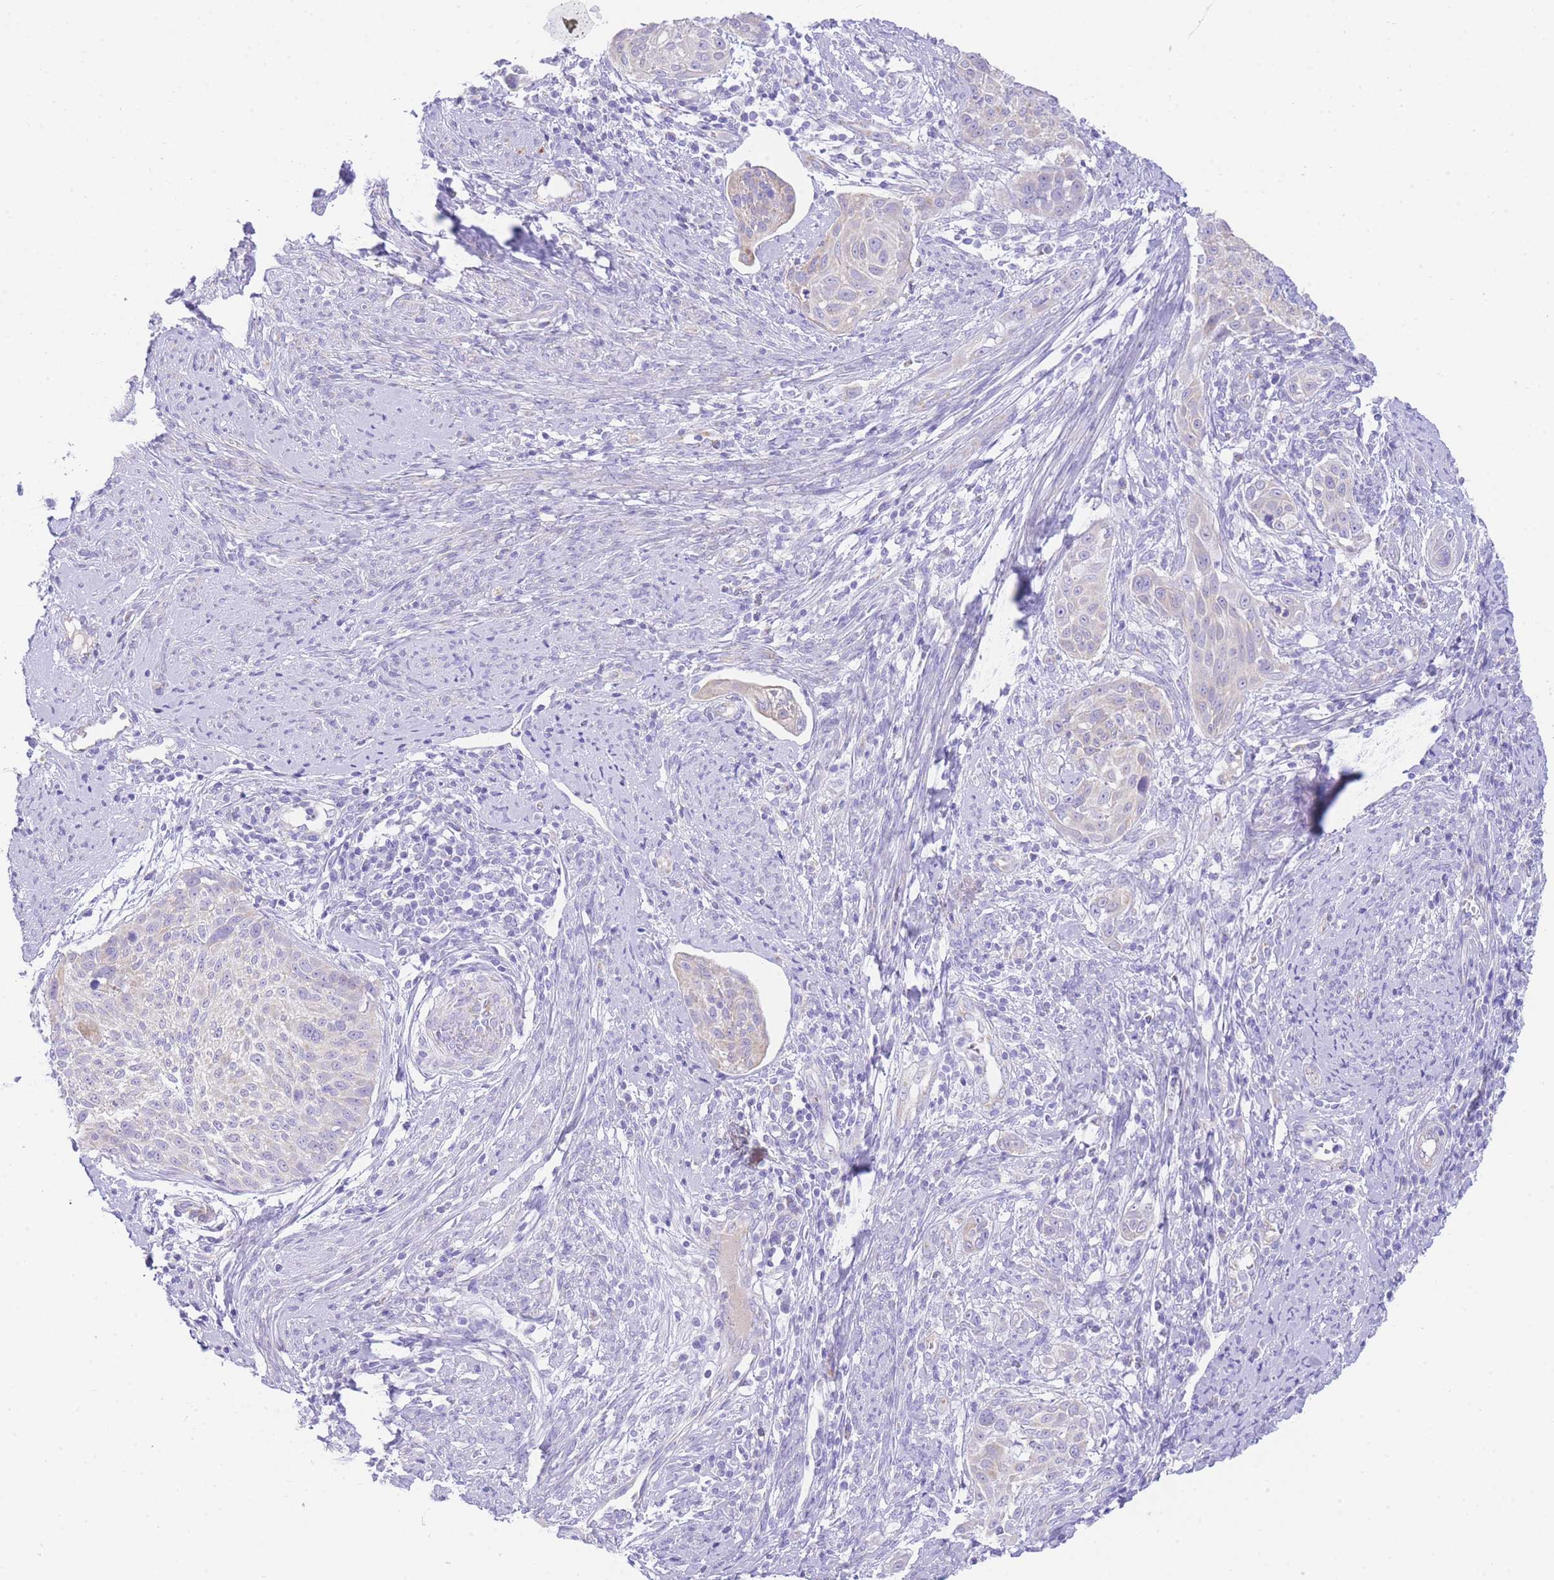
{"staining": {"intensity": "weak", "quantity": "25%-75%", "location": "cytoplasmic/membranous"}, "tissue": "cervical cancer", "cell_type": "Tumor cells", "image_type": "cancer", "snomed": [{"axis": "morphology", "description": "Squamous cell carcinoma, NOS"}, {"axis": "topography", "description": "Cervix"}], "caption": "Protein analysis of cervical cancer (squamous cell carcinoma) tissue exhibits weak cytoplasmic/membranous expression in approximately 25%-75% of tumor cells.", "gene": "ACSM4", "patient": {"sex": "female", "age": 70}}